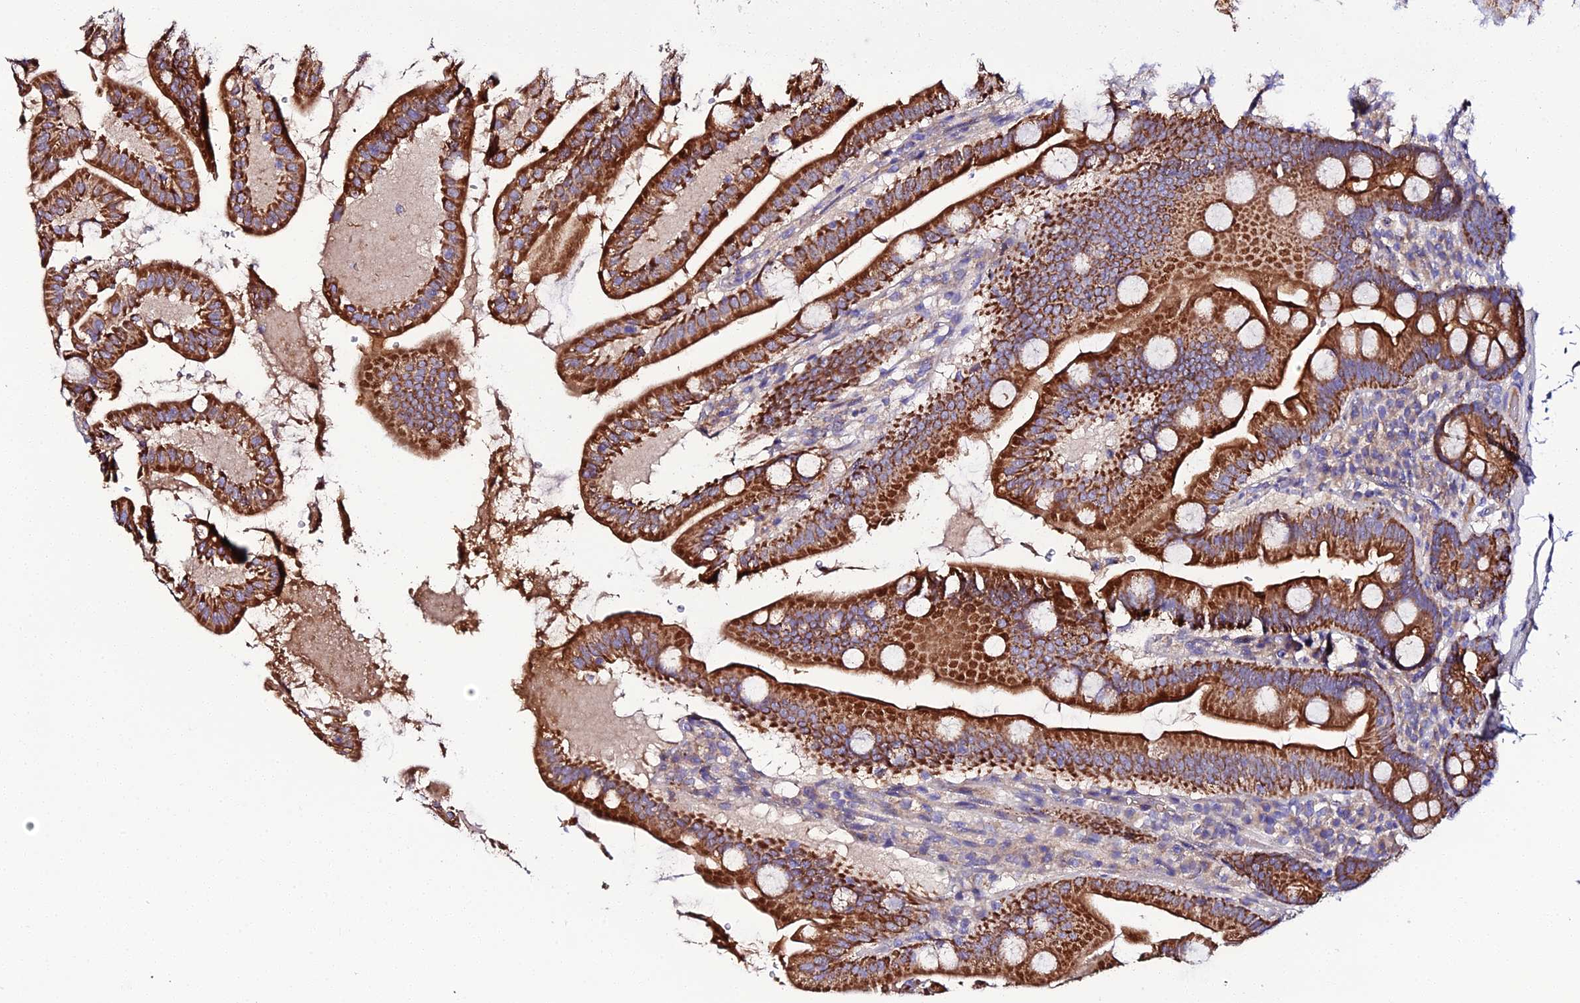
{"staining": {"intensity": "strong", "quantity": ">75%", "location": "cytoplasmic/membranous"}, "tissue": "small intestine", "cell_type": "Glandular cells", "image_type": "normal", "snomed": [{"axis": "morphology", "description": "Normal tissue, NOS"}, {"axis": "topography", "description": "Small intestine"}], "caption": "Brown immunohistochemical staining in normal human small intestine displays strong cytoplasmic/membranous expression in approximately >75% of glandular cells. The staining is performed using DAB brown chromogen to label protein expression. The nuclei are counter-stained blue using hematoxylin.", "gene": "SCX", "patient": {"sex": "female", "age": 68}}